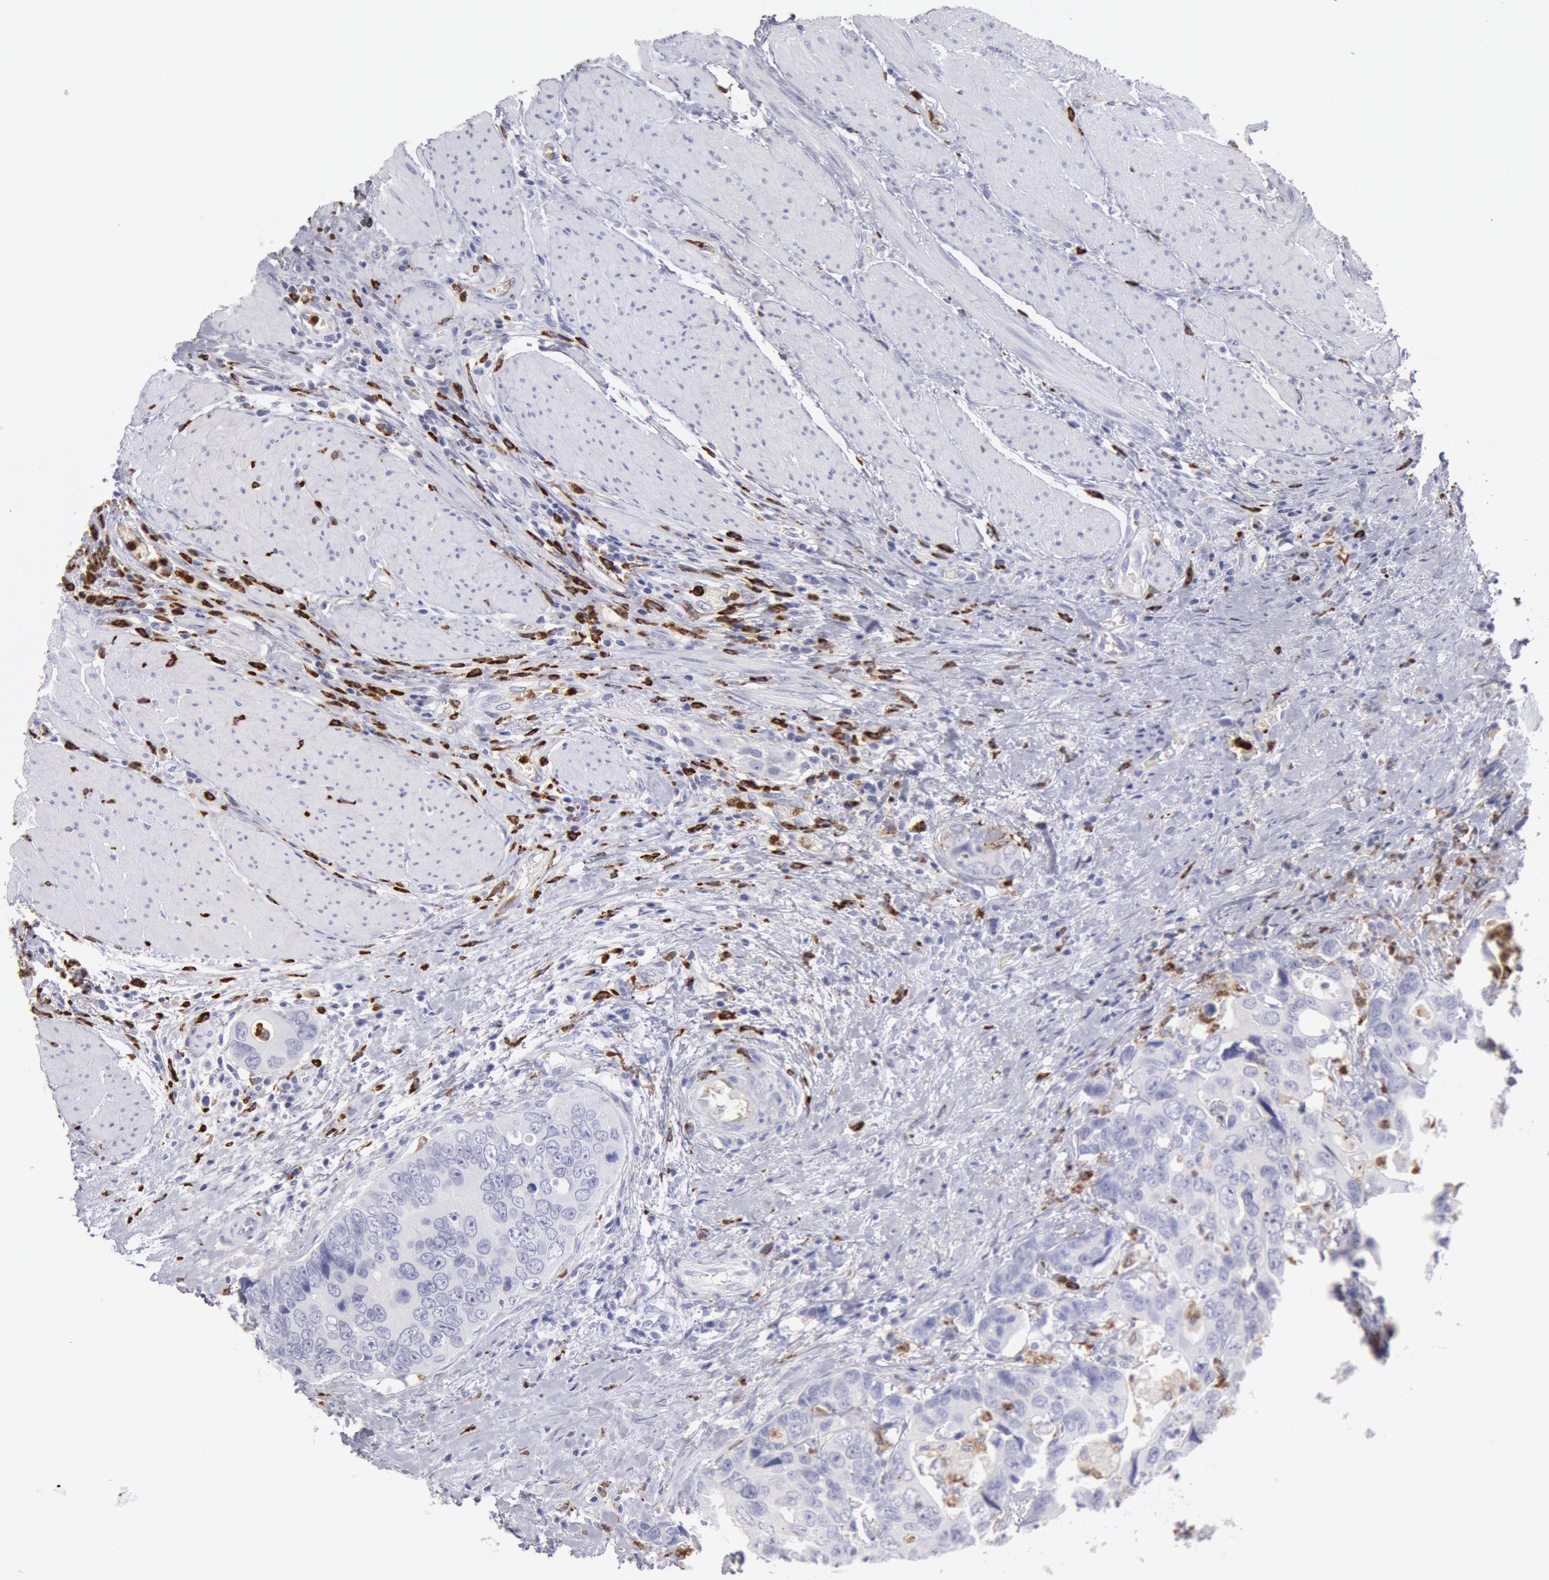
{"staining": {"intensity": "negative", "quantity": "none", "location": "none"}, "tissue": "colorectal cancer", "cell_type": "Tumor cells", "image_type": "cancer", "snomed": [{"axis": "morphology", "description": "Adenocarcinoma, NOS"}, {"axis": "topography", "description": "Rectum"}], "caption": "An immunohistochemistry (IHC) histopathology image of adenocarcinoma (colorectal) is shown. There is no staining in tumor cells of adenocarcinoma (colorectal).", "gene": "FCN1", "patient": {"sex": "female", "age": 67}}